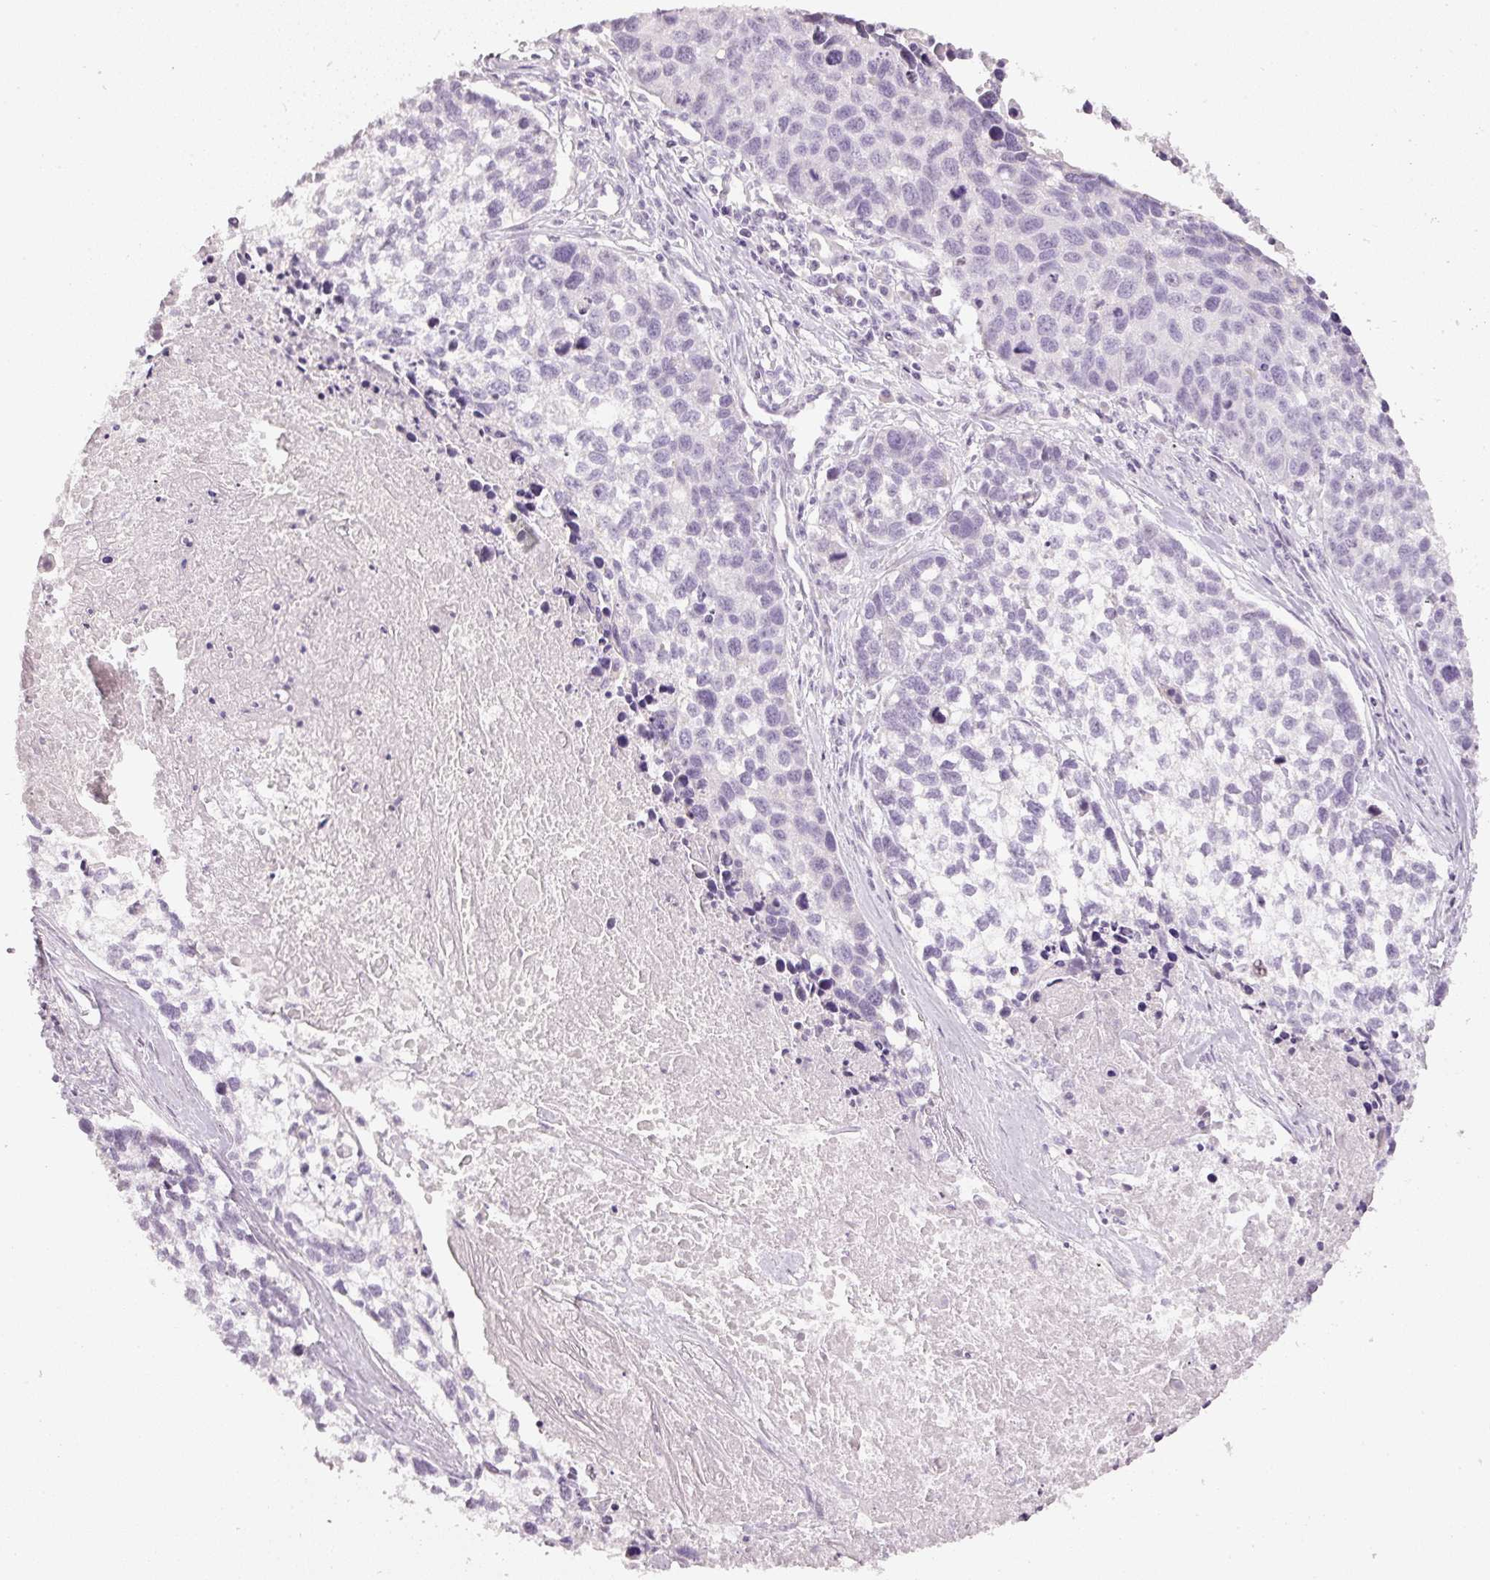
{"staining": {"intensity": "negative", "quantity": "none", "location": "none"}, "tissue": "lung cancer", "cell_type": "Tumor cells", "image_type": "cancer", "snomed": [{"axis": "morphology", "description": "Squamous cell carcinoma, NOS"}, {"axis": "topography", "description": "Lung"}], "caption": "Immunohistochemistry image of neoplastic tissue: human squamous cell carcinoma (lung) stained with DAB (3,3'-diaminobenzidine) demonstrates no significant protein expression in tumor cells. (Brightfield microscopy of DAB IHC at high magnification).", "gene": "NRDE2", "patient": {"sex": "male", "age": 74}}